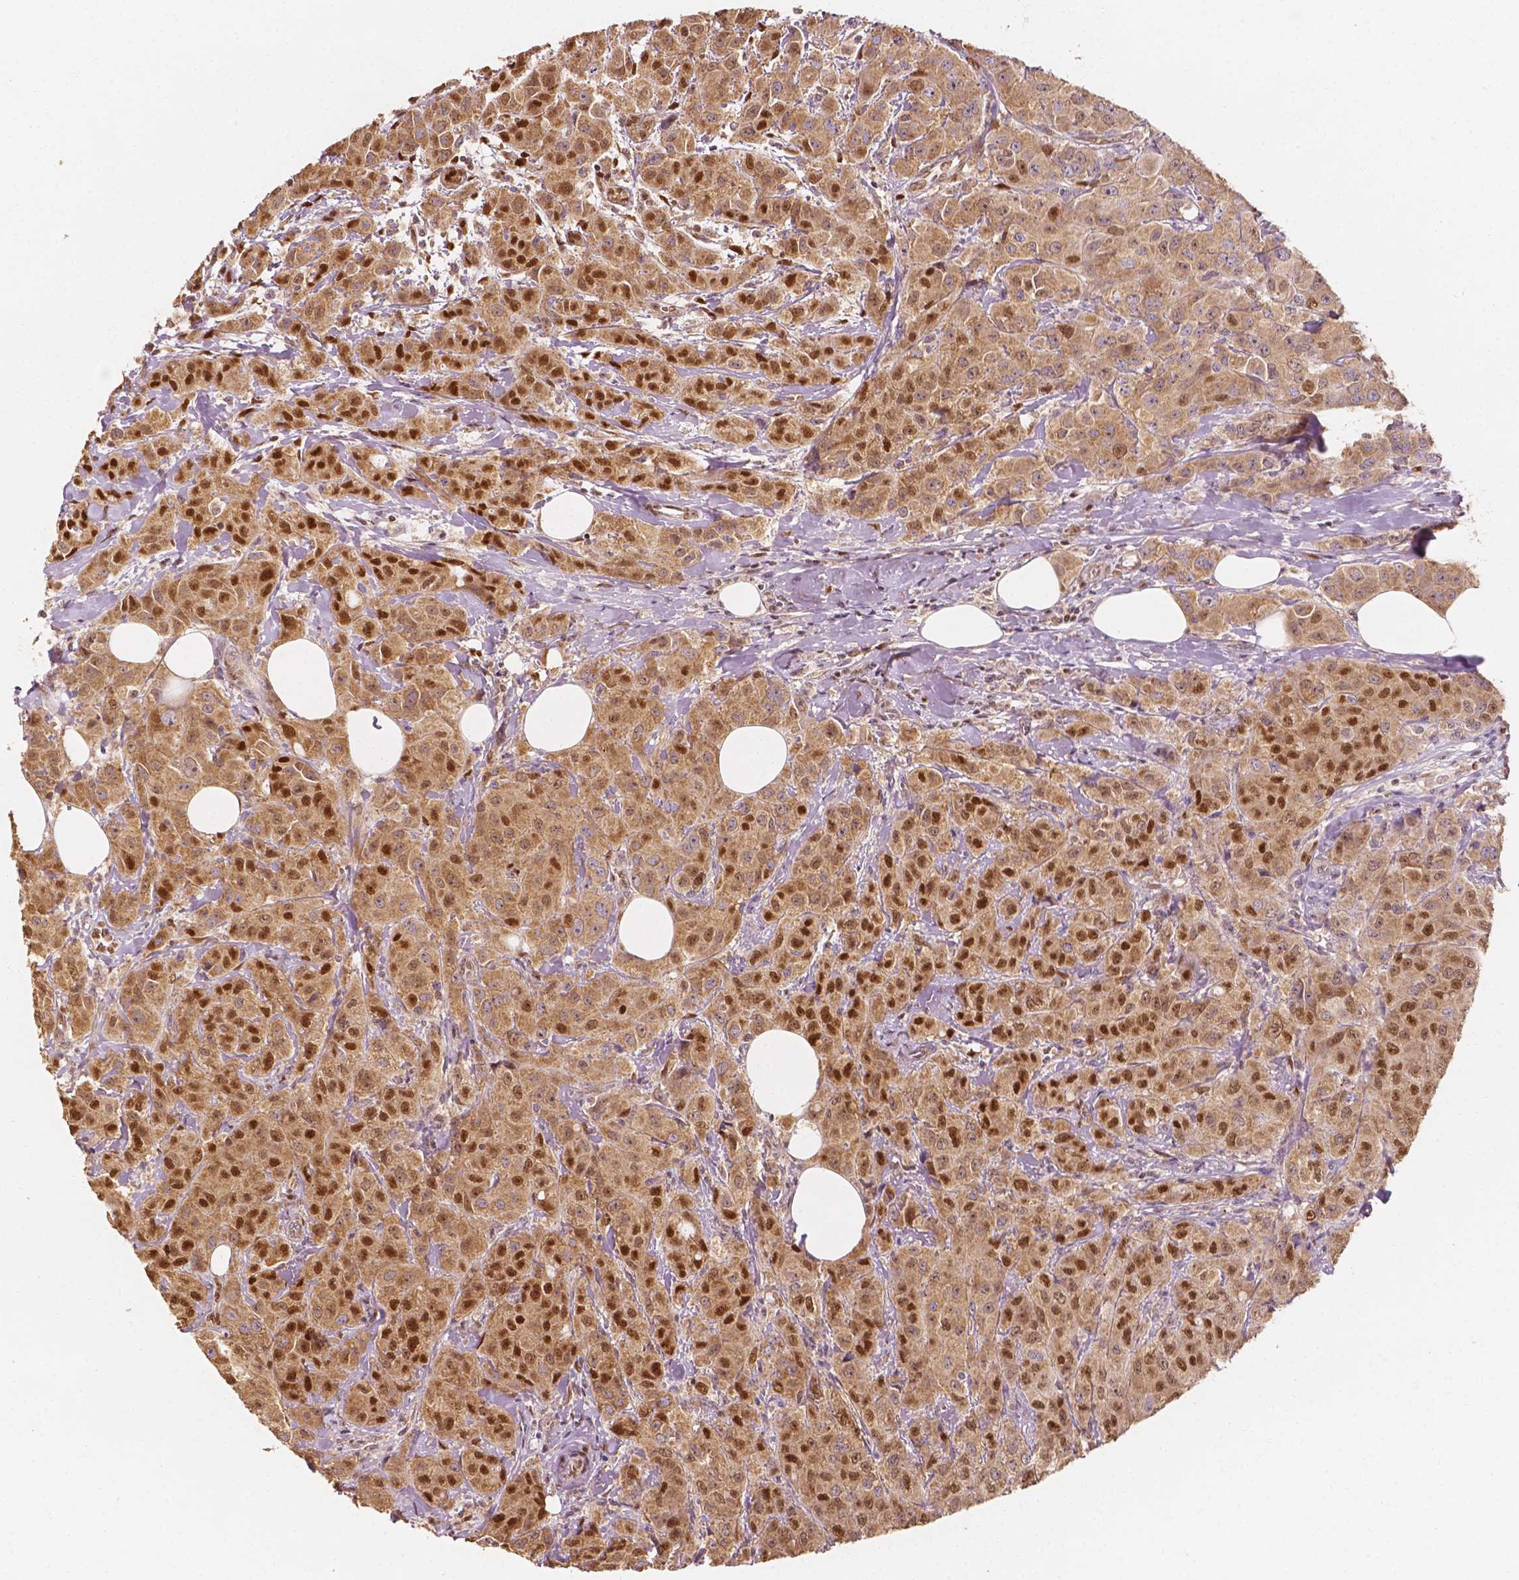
{"staining": {"intensity": "moderate", "quantity": ">75%", "location": "cytoplasmic/membranous,nuclear"}, "tissue": "breast cancer", "cell_type": "Tumor cells", "image_type": "cancer", "snomed": [{"axis": "morphology", "description": "Normal tissue, NOS"}, {"axis": "morphology", "description": "Duct carcinoma"}, {"axis": "topography", "description": "Breast"}], "caption": "An image showing moderate cytoplasmic/membranous and nuclear positivity in about >75% of tumor cells in intraductal carcinoma (breast), as visualized by brown immunohistochemical staining.", "gene": "TBC1D17", "patient": {"sex": "female", "age": 43}}